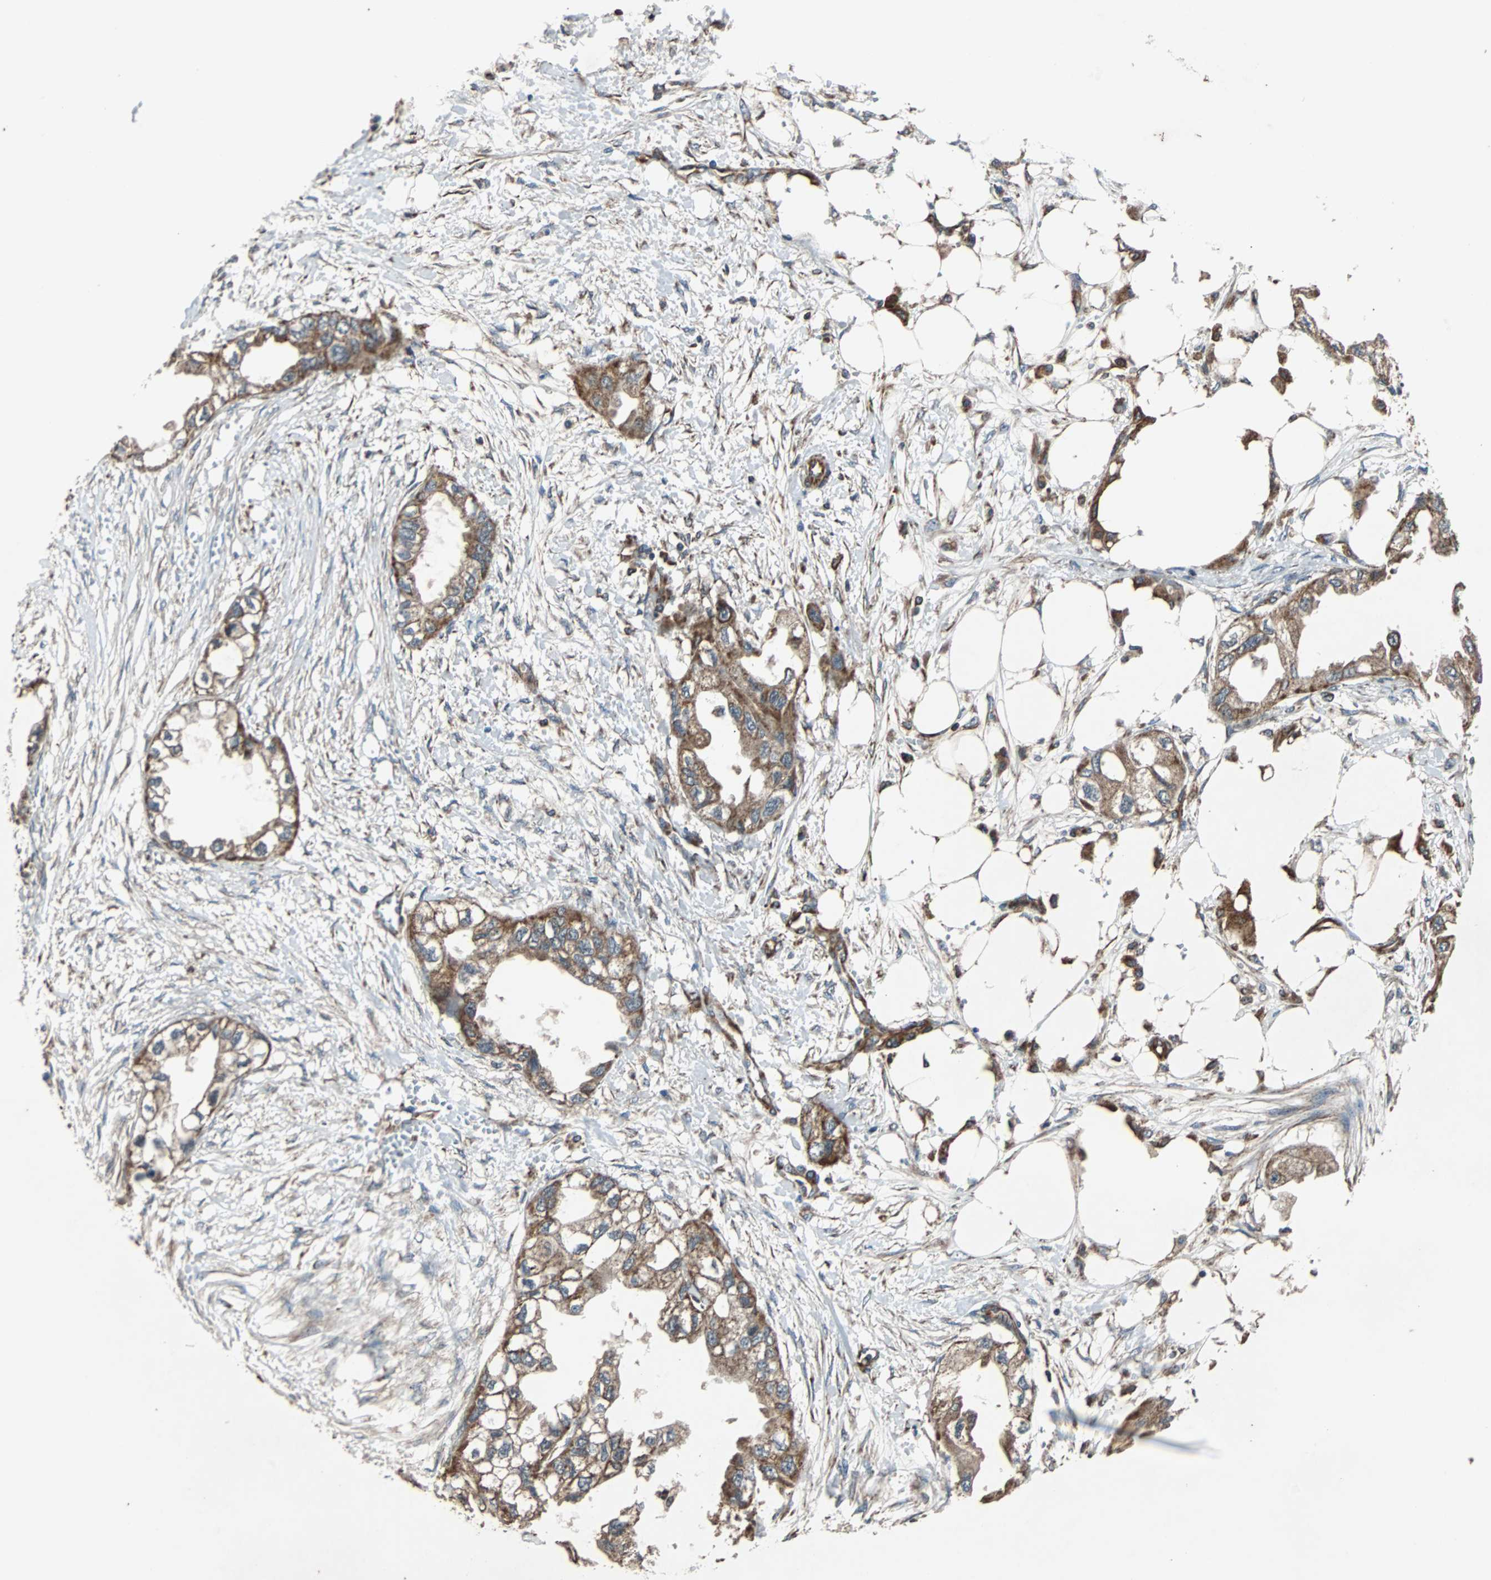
{"staining": {"intensity": "moderate", "quantity": ">75%", "location": "cytoplasmic/membranous"}, "tissue": "endometrial cancer", "cell_type": "Tumor cells", "image_type": "cancer", "snomed": [{"axis": "morphology", "description": "Adenocarcinoma, NOS"}, {"axis": "topography", "description": "Endometrium"}], "caption": "Adenocarcinoma (endometrial) stained with DAB (3,3'-diaminobenzidine) immunohistochemistry (IHC) displays medium levels of moderate cytoplasmic/membranous staining in about >75% of tumor cells.", "gene": "ACTR3", "patient": {"sex": "female", "age": 67}}